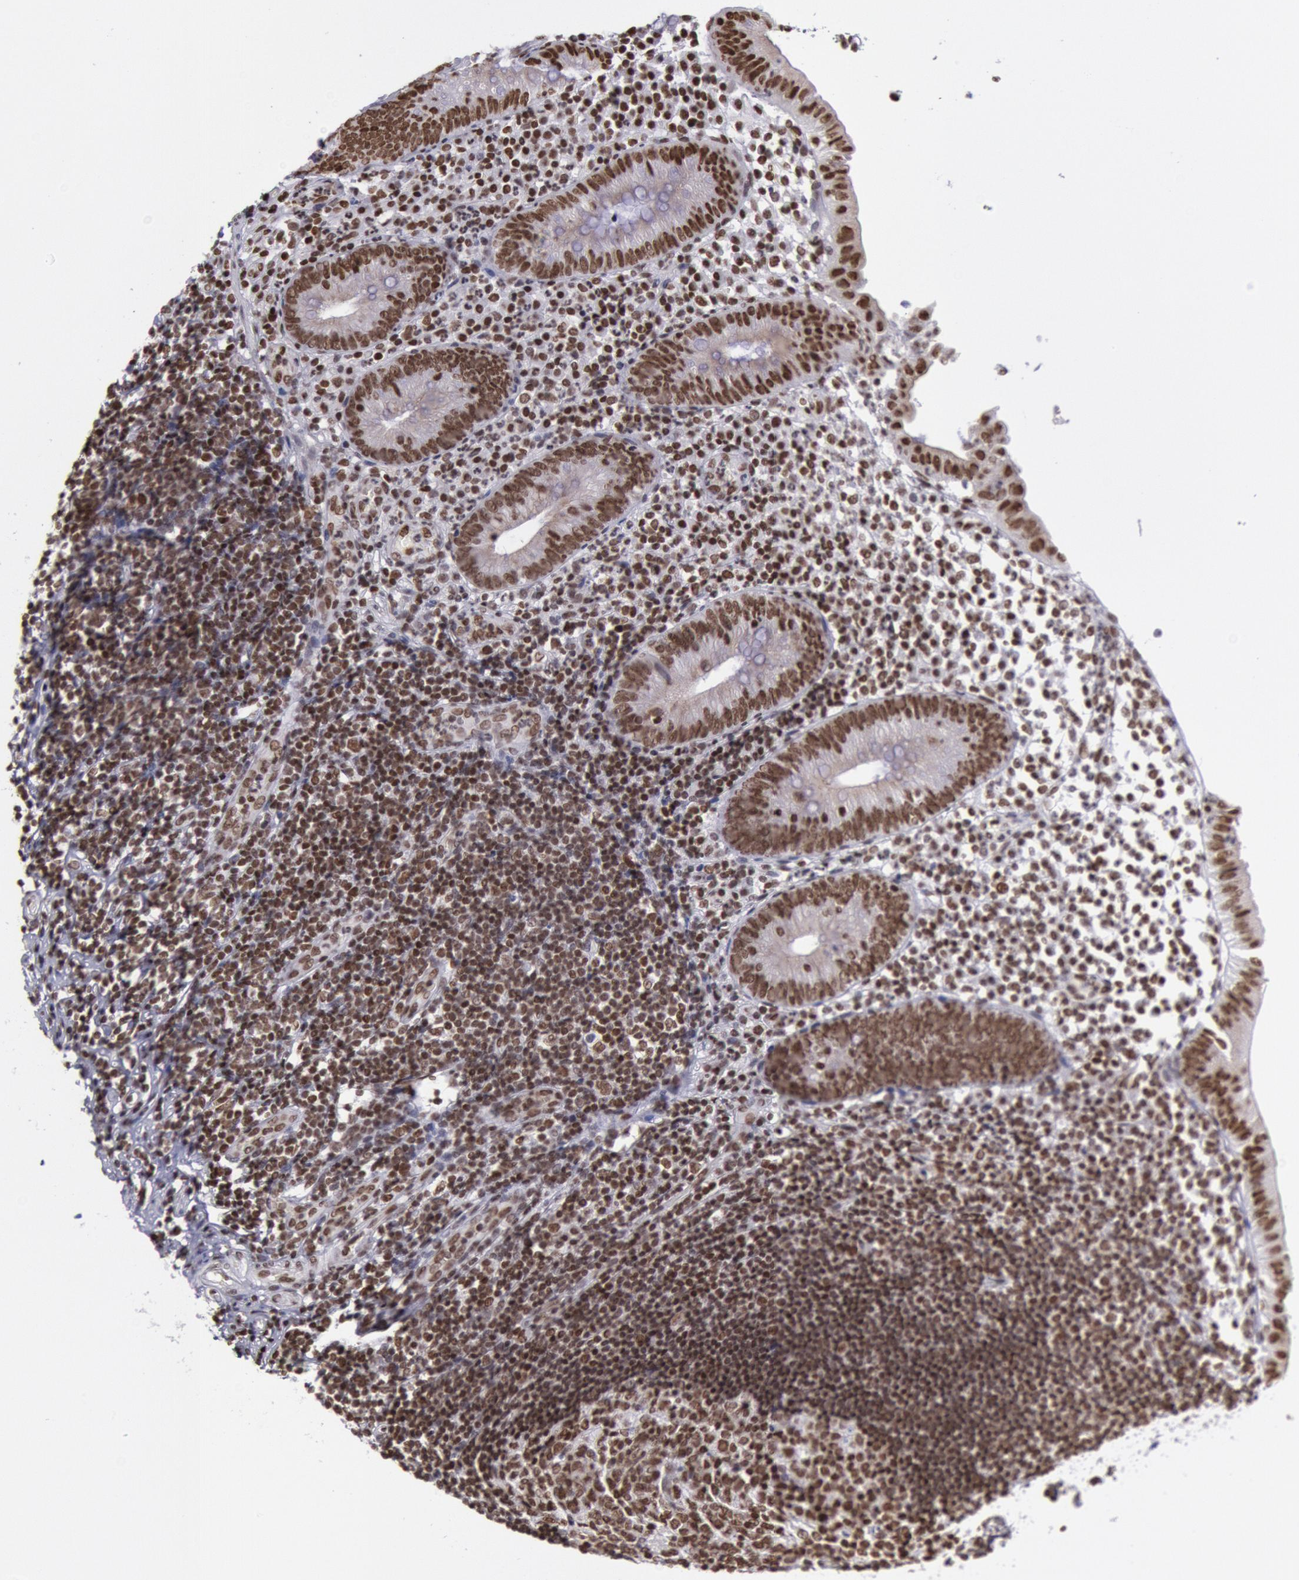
{"staining": {"intensity": "moderate", "quantity": ">75%", "location": "nuclear"}, "tissue": "appendix", "cell_type": "Glandular cells", "image_type": "normal", "snomed": [{"axis": "morphology", "description": "Normal tissue, NOS"}, {"axis": "topography", "description": "Appendix"}], "caption": "Appendix stained with immunohistochemistry (IHC) demonstrates moderate nuclear staining in about >75% of glandular cells. Nuclei are stained in blue.", "gene": "NKAP", "patient": {"sex": "male", "age": 25}}